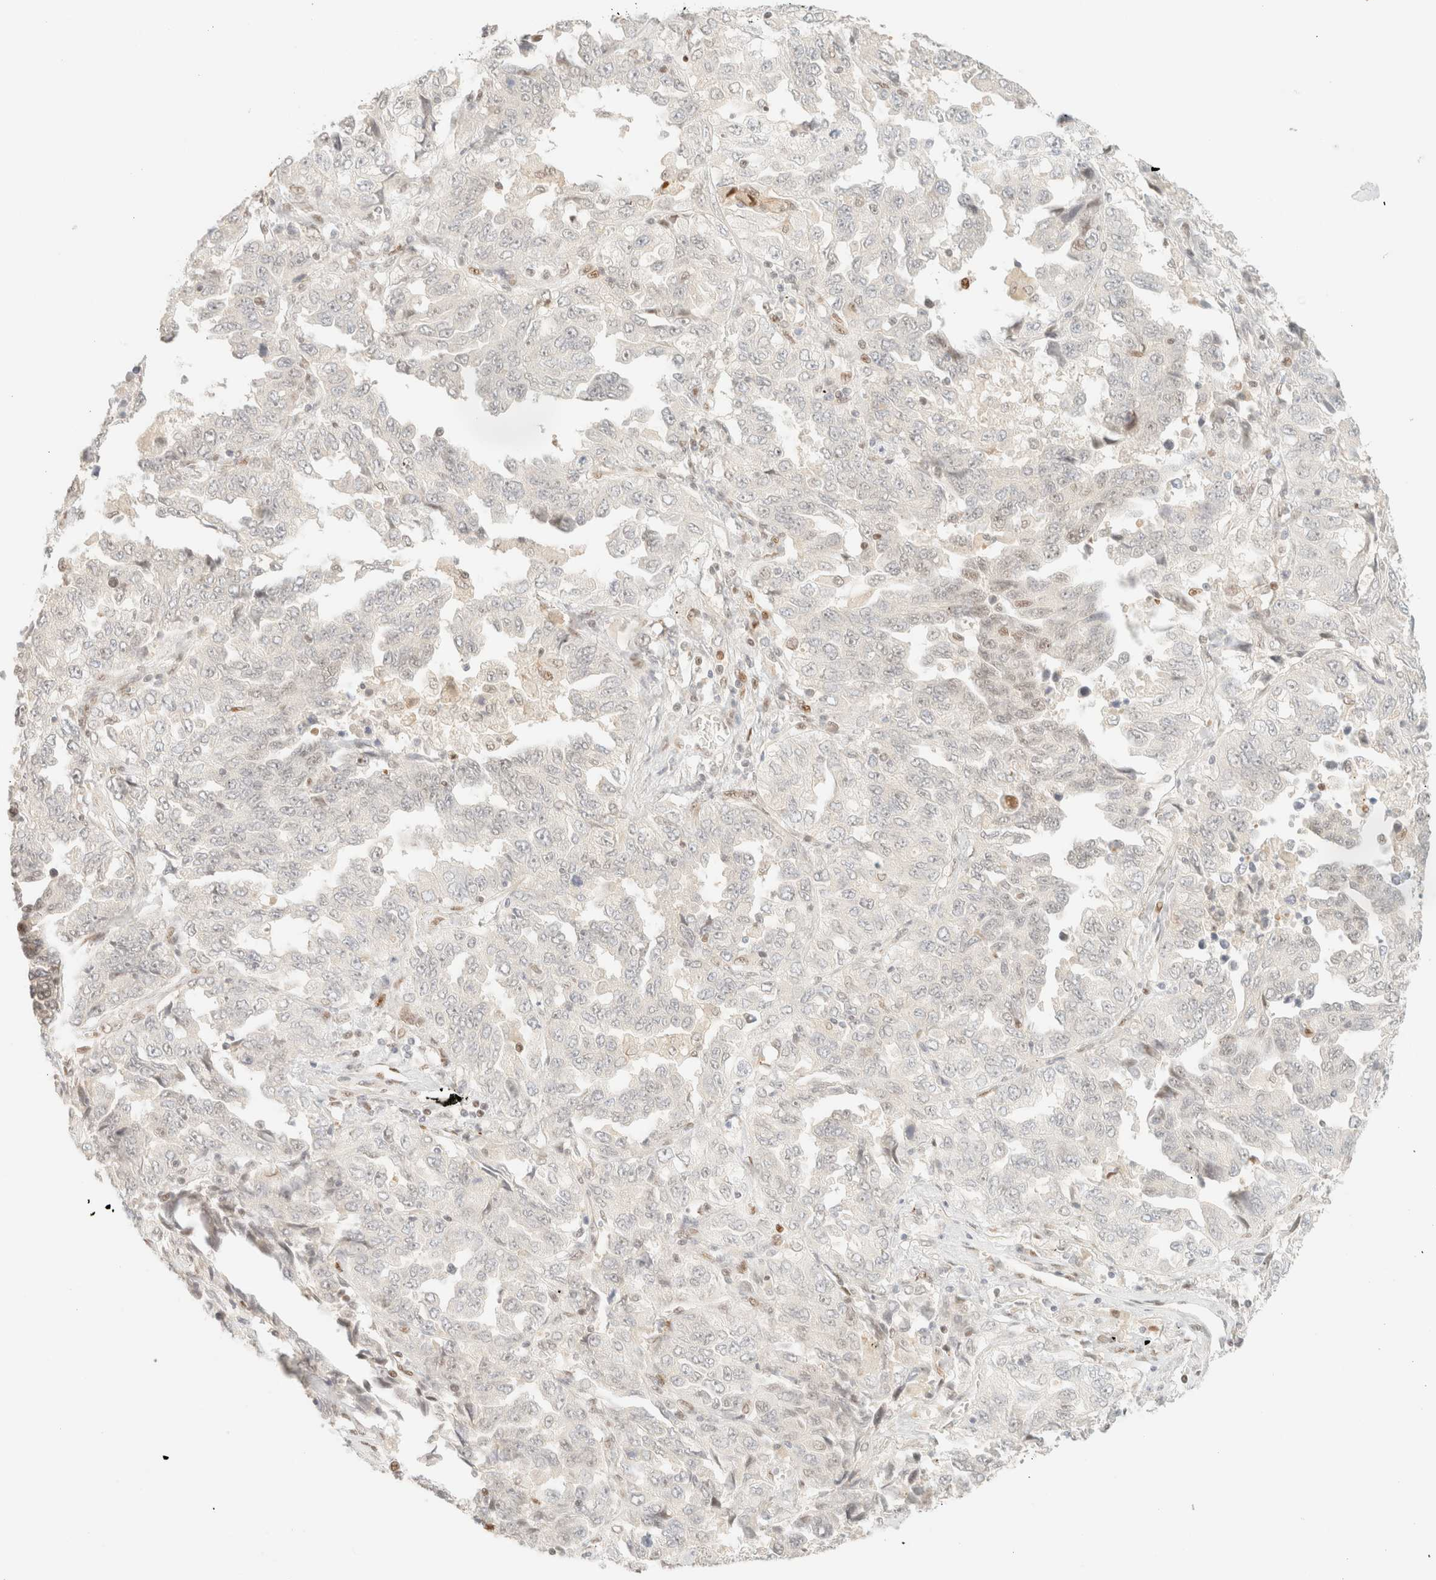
{"staining": {"intensity": "negative", "quantity": "none", "location": "none"}, "tissue": "lung cancer", "cell_type": "Tumor cells", "image_type": "cancer", "snomed": [{"axis": "morphology", "description": "Adenocarcinoma, NOS"}, {"axis": "topography", "description": "Lung"}], "caption": "There is no significant expression in tumor cells of lung cancer (adenocarcinoma). The staining was performed using DAB to visualize the protein expression in brown, while the nuclei were stained in blue with hematoxylin (Magnification: 20x).", "gene": "TSR1", "patient": {"sex": "female", "age": 51}}